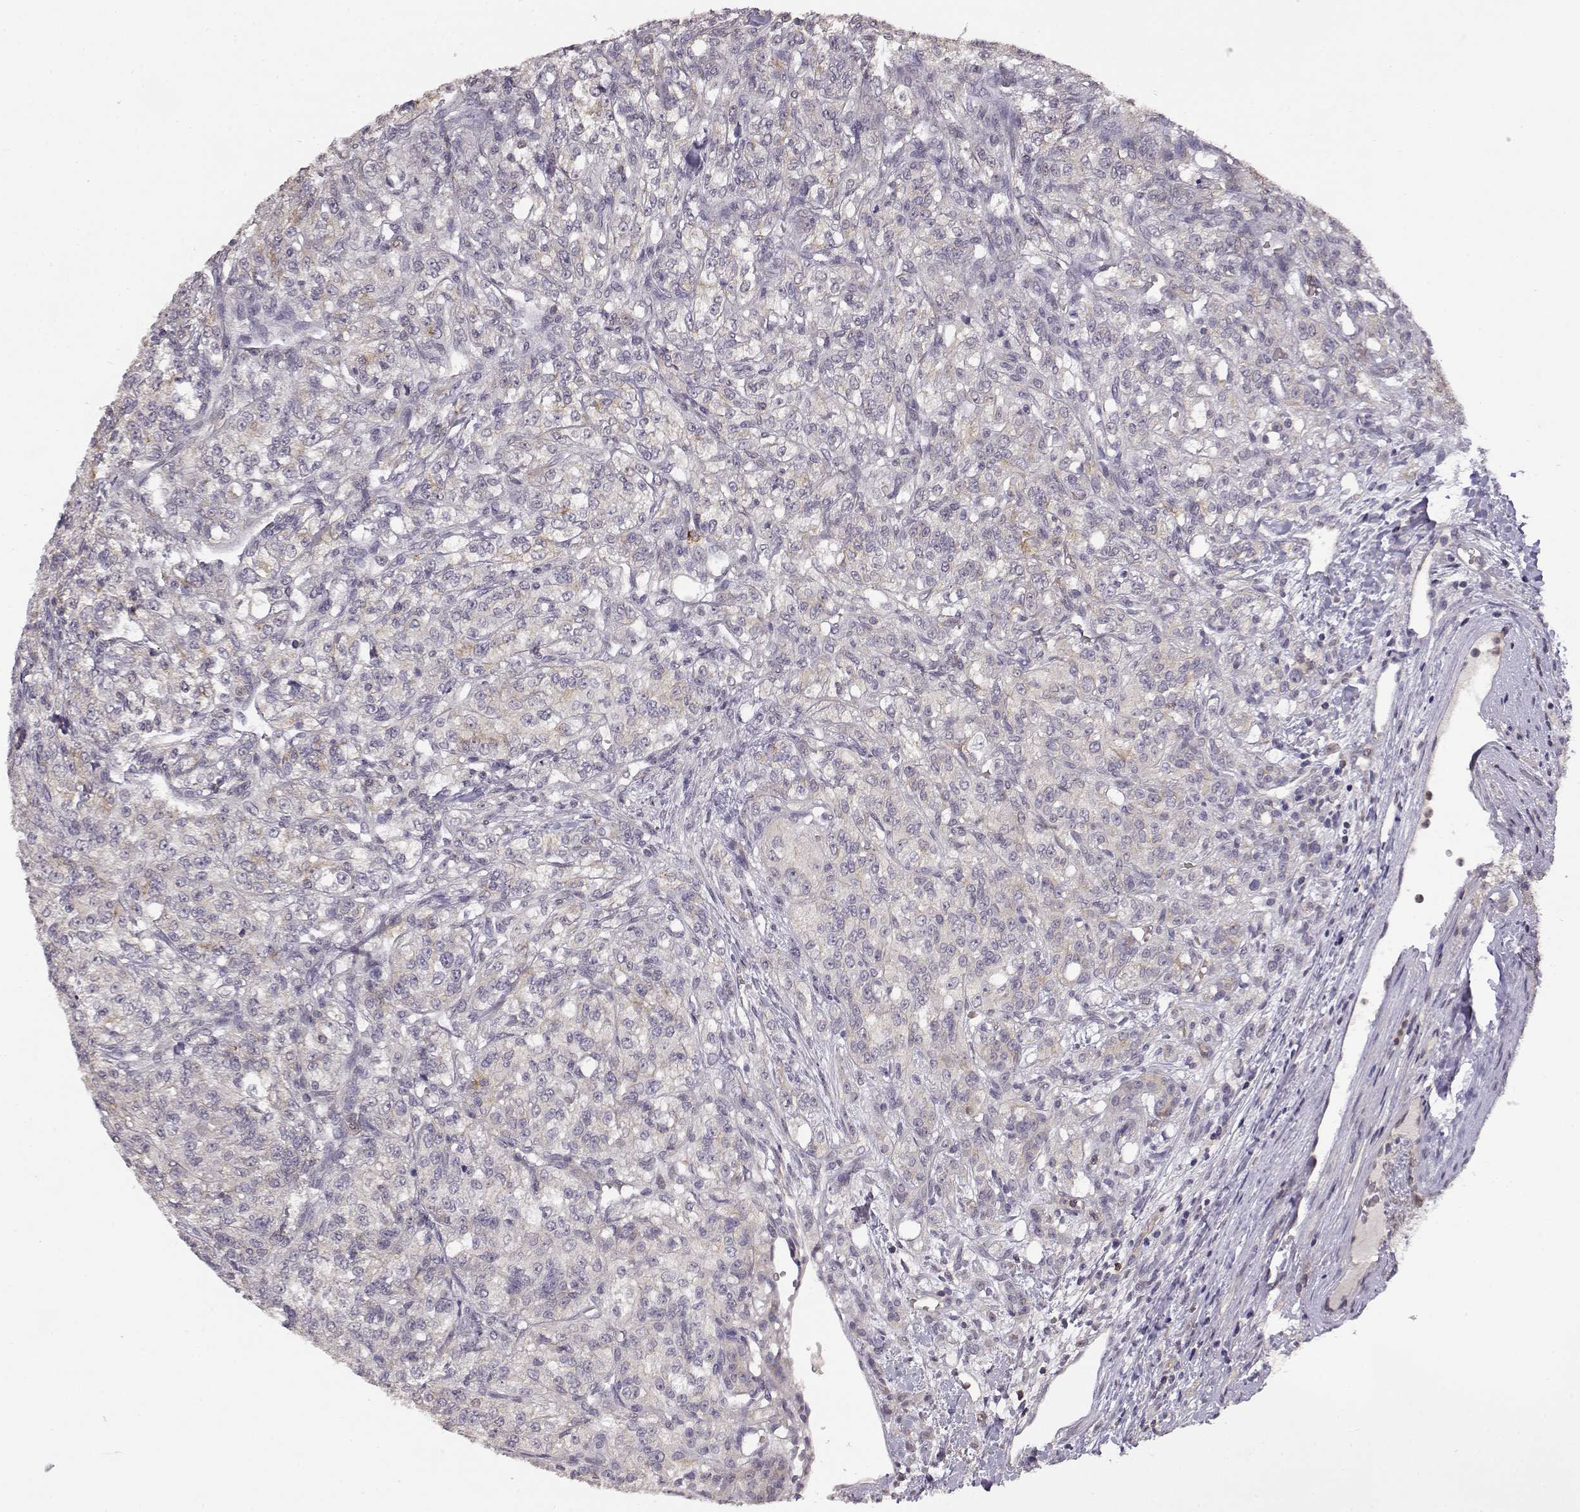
{"staining": {"intensity": "negative", "quantity": "none", "location": "none"}, "tissue": "renal cancer", "cell_type": "Tumor cells", "image_type": "cancer", "snomed": [{"axis": "morphology", "description": "Adenocarcinoma, NOS"}, {"axis": "topography", "description": "Kidney"}], "caption": "Micrograph shows no significant protein expression in tumor cells of renal adenocarcinoma.", "gene": "IFITM1", "patient": {"sex": "female", "age": 63}}